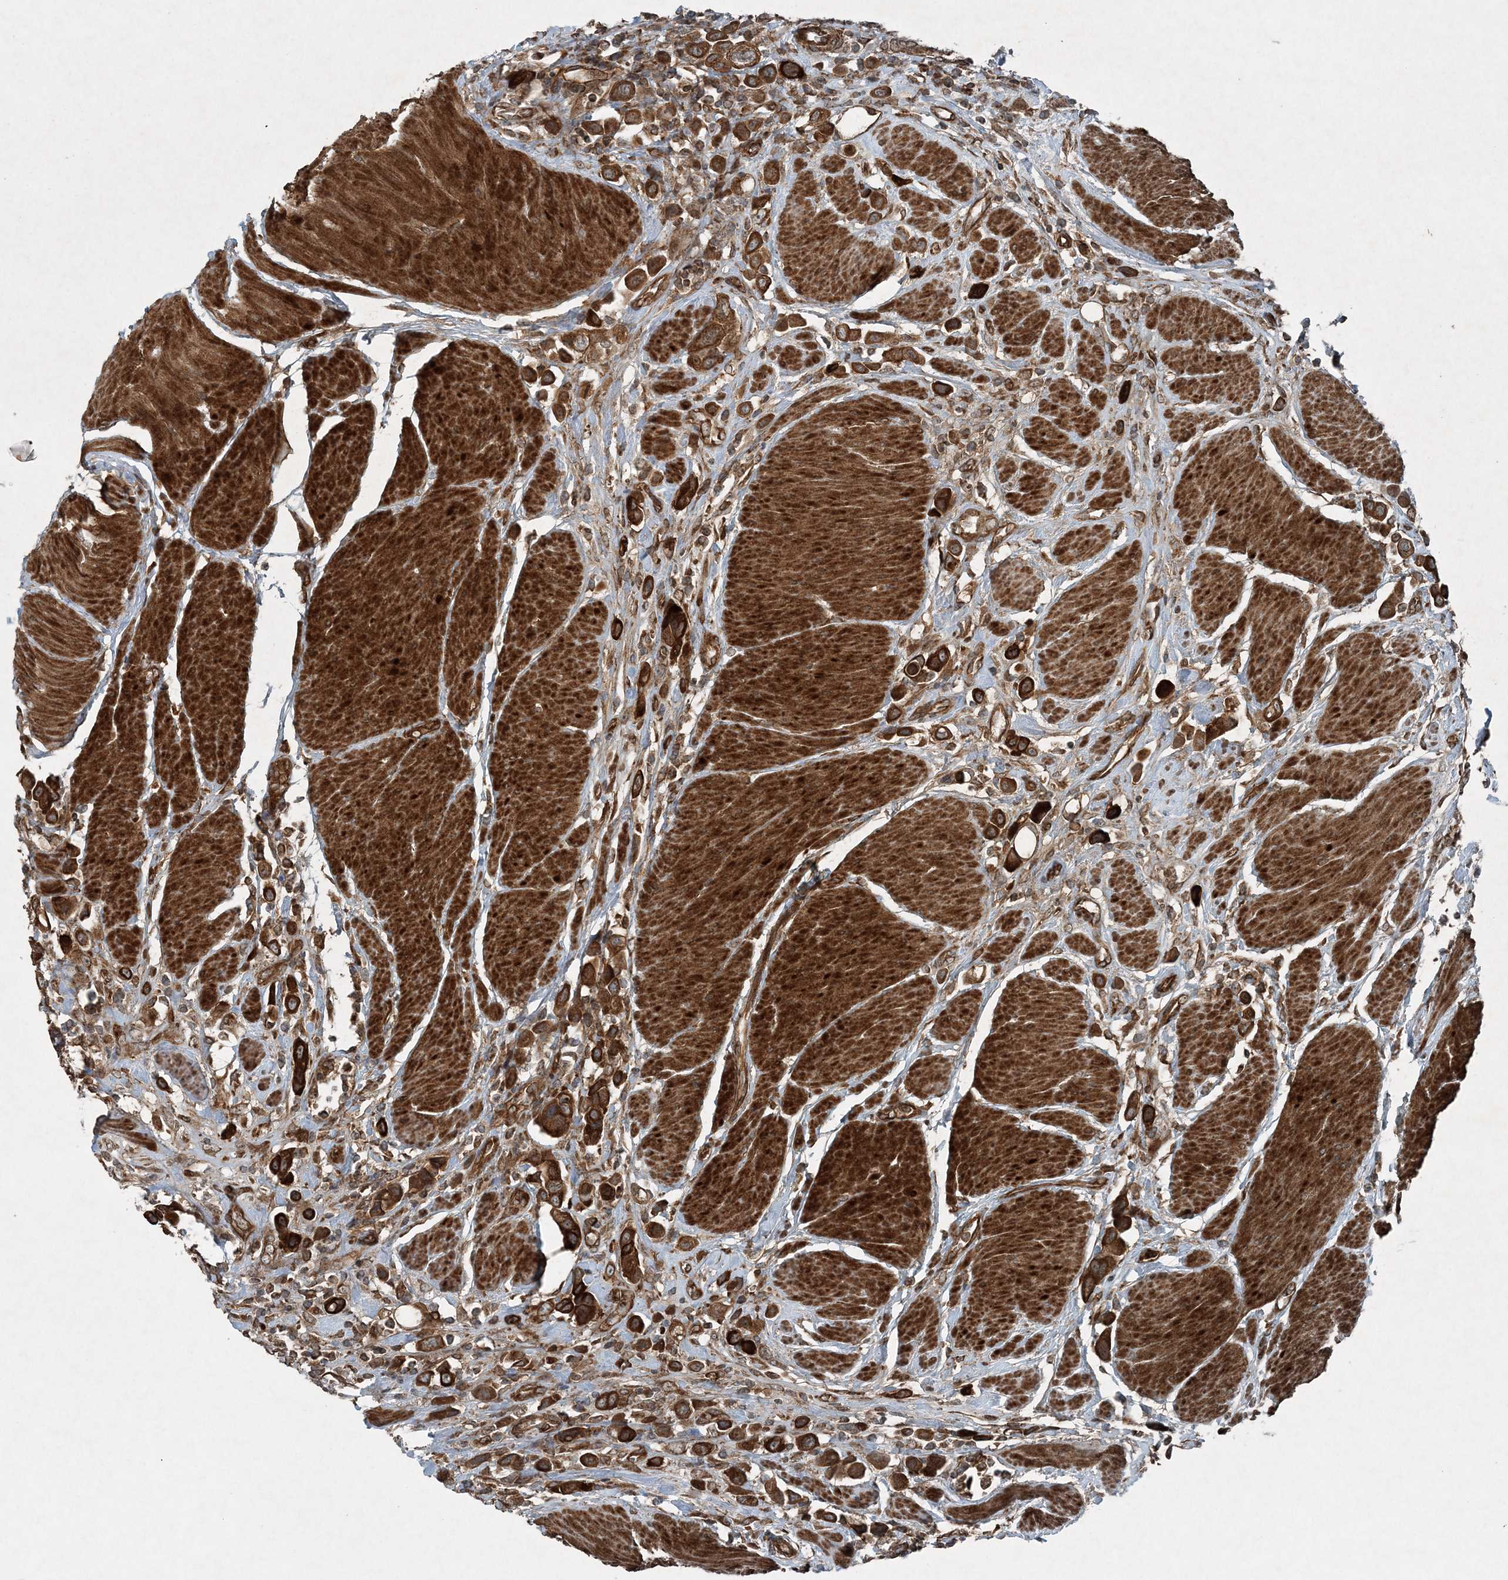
{"staining": {"intensity": "strong", "quantity": ">75%", "location": "cytoplasmic/membranous"}, "tissue": "urothelial cancer", "cell_type": "Tumor cells", "image_type": "cancer", "snomed": [{"axis": "morphology", "description": "Urothelial carcinoma, High grade"}, {"axis": "topography", "description": "Urinary bladder"}], "caption": "An immunohistochemistry image of tumor tissue is shown. Protein staining in brown highlights strong cytoplasmic/membranous positivity in urothelial cancer within tumor cells.", "gene": "COPS7B", "patient": {"sex": "male", "age": 50}}